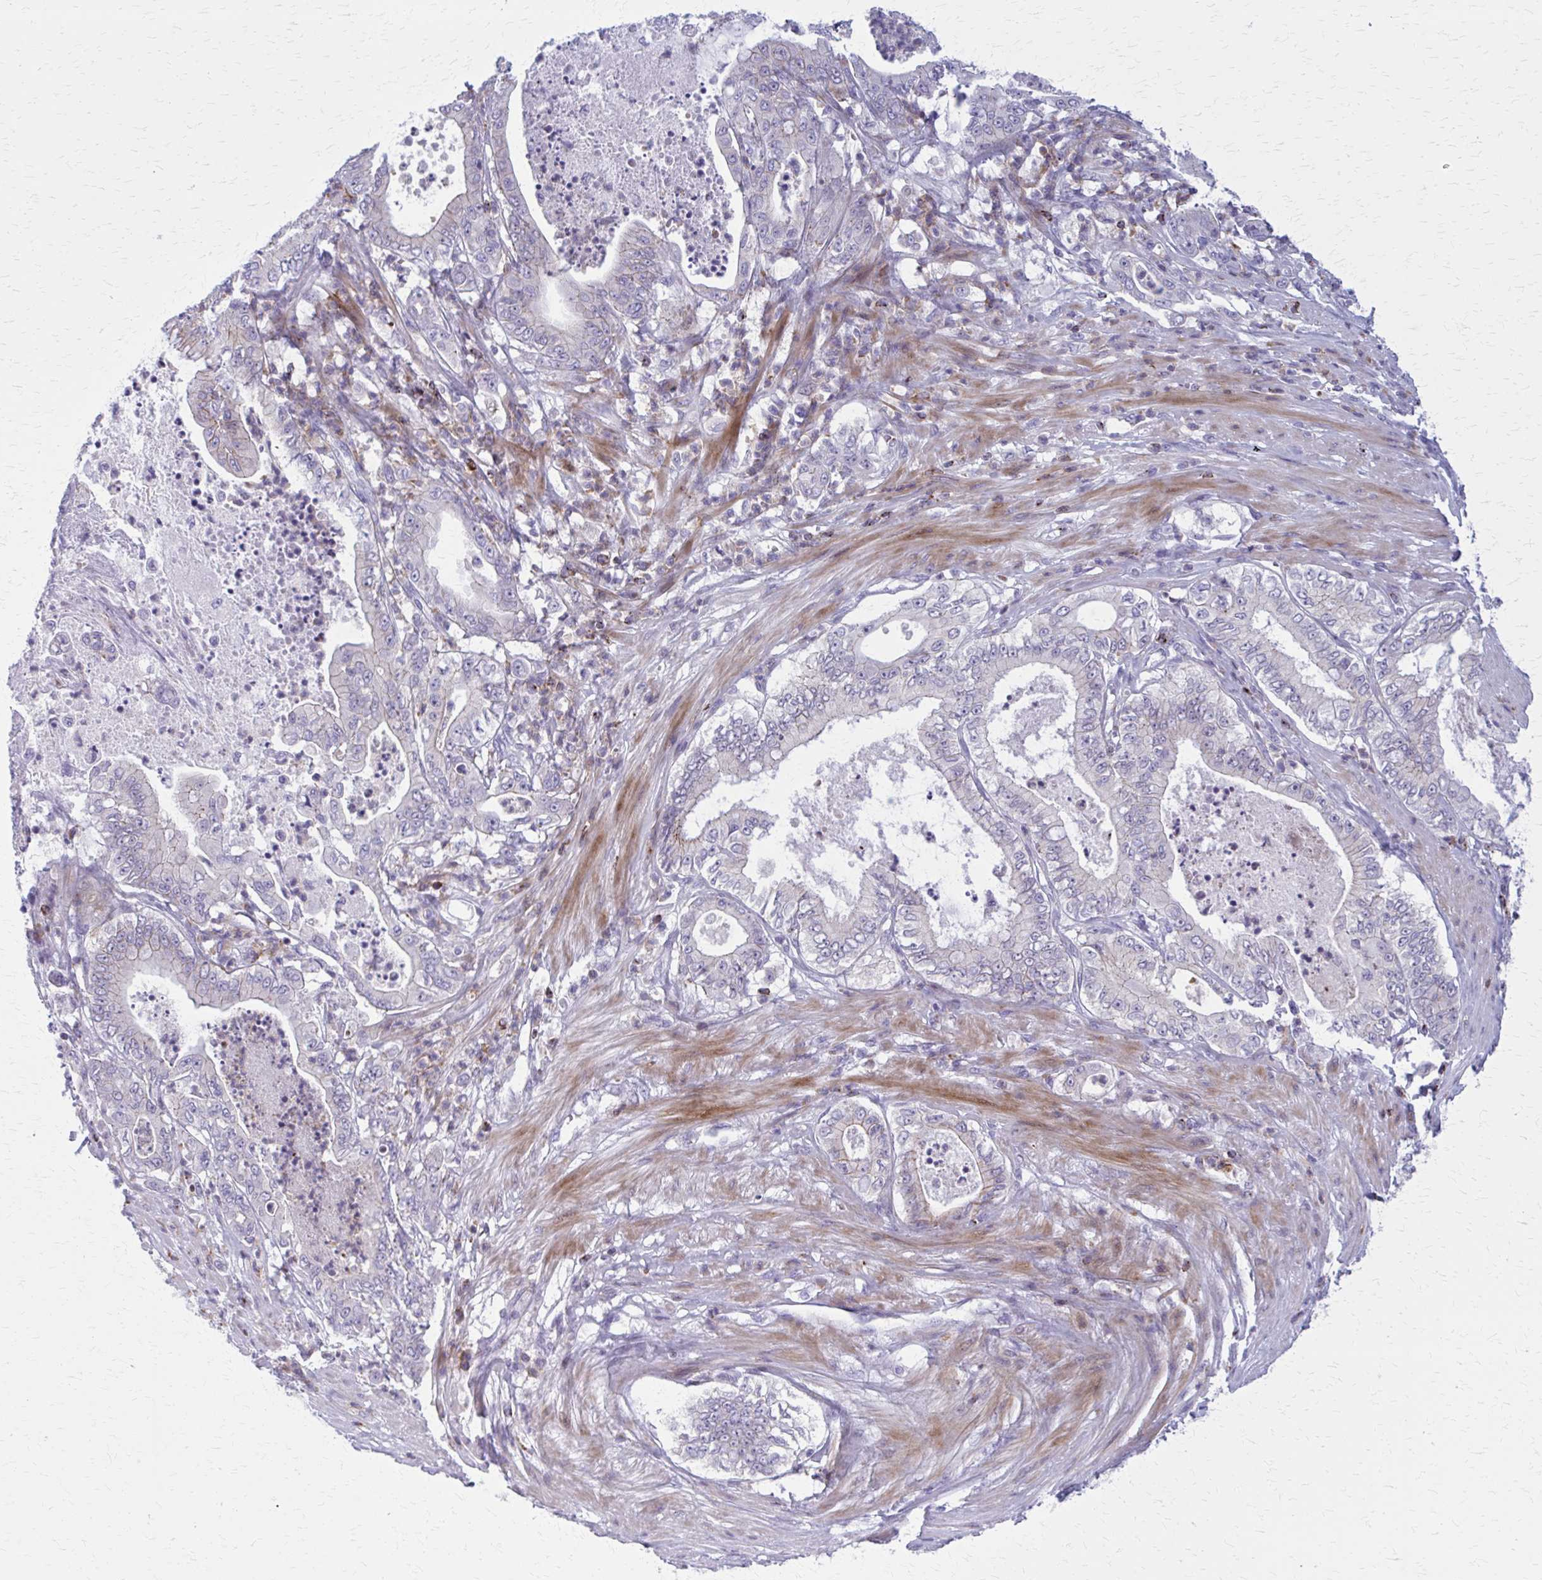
{"staining": {"intensity": "negative", "quantity": "none", "location": "none"}, "tissue": "pancreatic cancer", "cell_type": "Tumor cells", "image_type": "cancer", "snomed": [{"axis": "morphology", "description": "Adenocarcinoma, NOS"}, {"axis": "topography", "description": "Pancreas"}], "caption": "A micrograph of human adenocarcinoma (pancreatic) is negative for staining in tumor cells.", "gene": "PEDS1", "patient": {"sex": "male", "age": 71}}